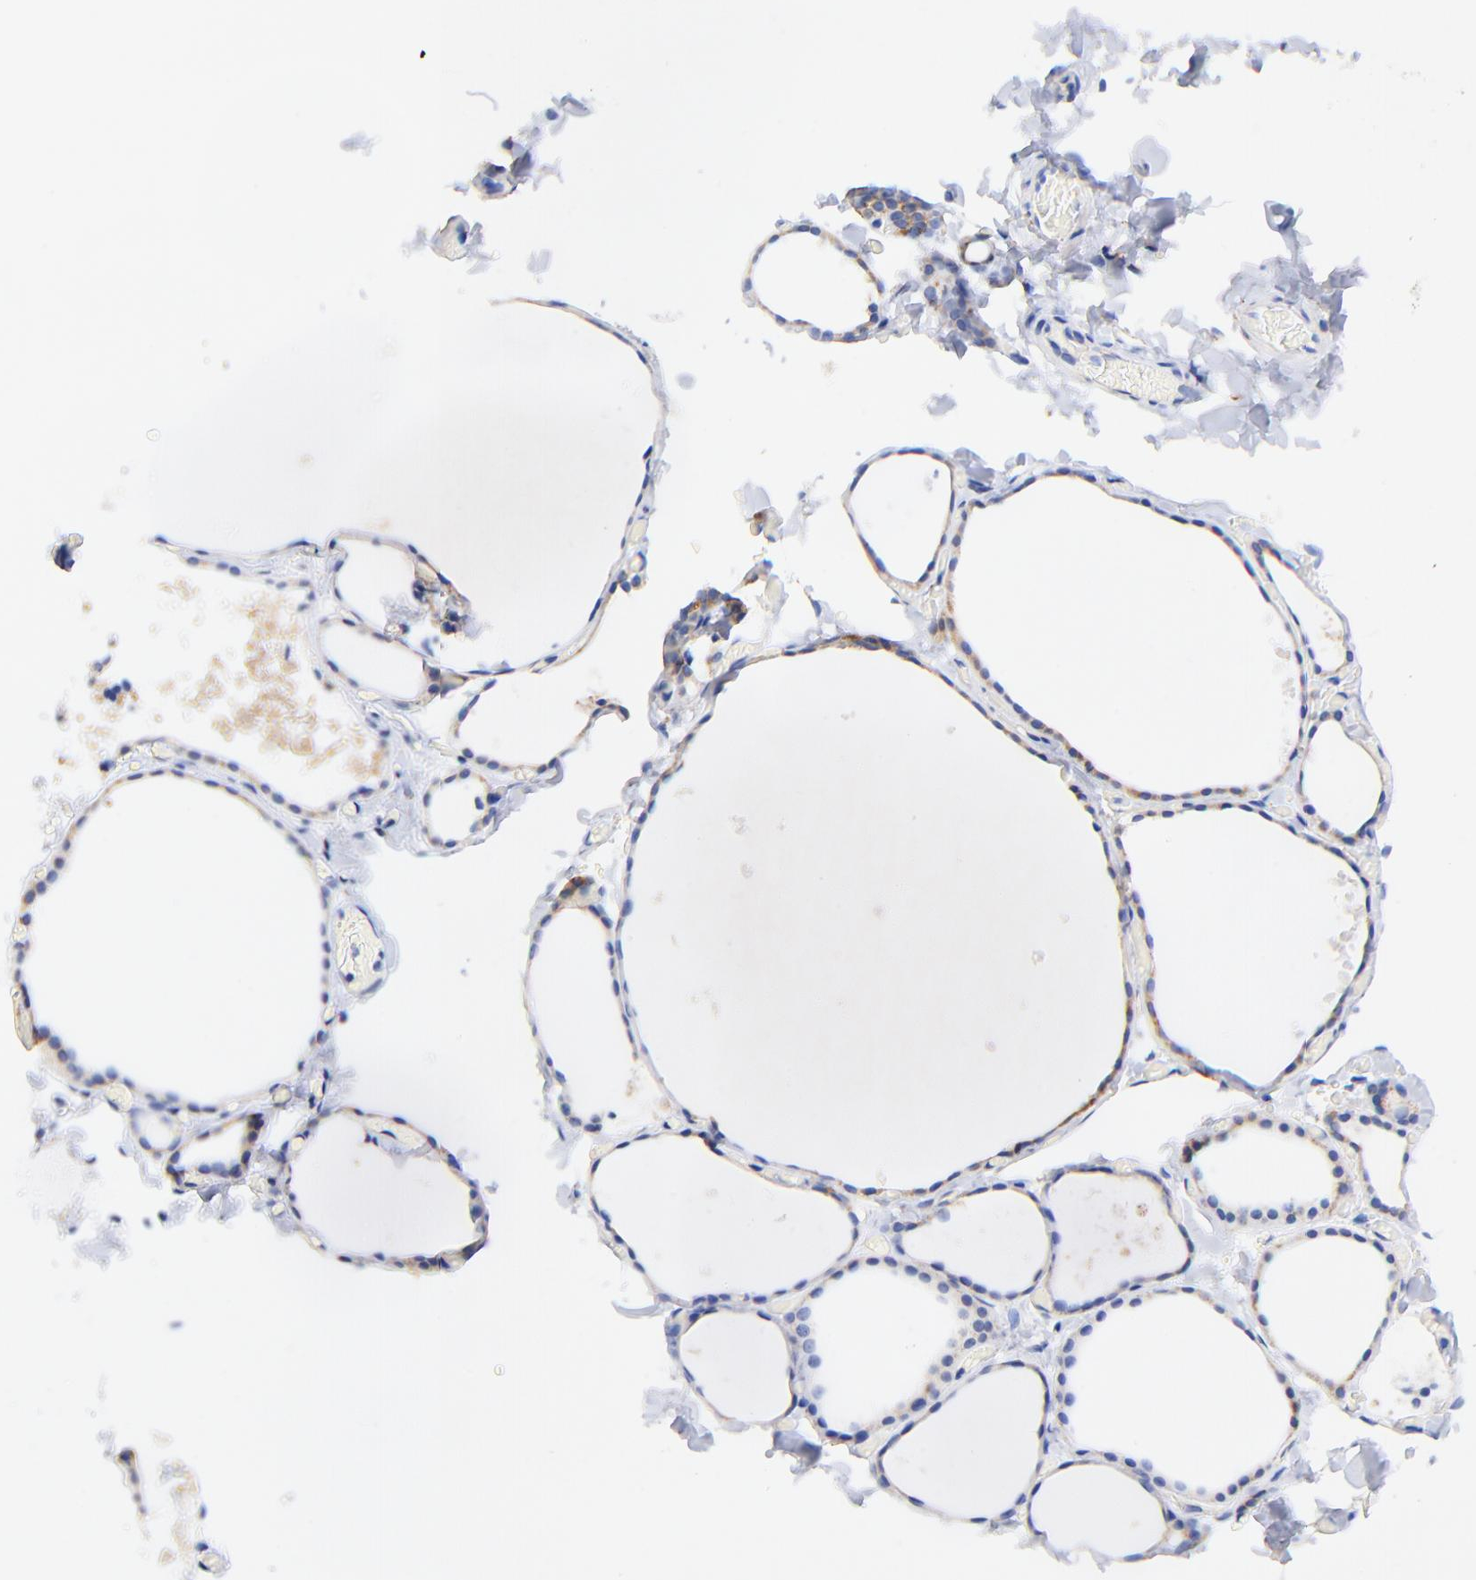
{"staining": {"intensity": "weak", "quantity": "<25%", "location": "cytoplasmic/membranous"}, "tissue": "thyroid gland", "cell_type": "Glandular cells", "image_type": "normal", "snomed": [{"axis": "morphology", "description": "Normal tissue, NOS"}, {"axis": "topography", "description": "Thyroid gland"}], "caption": "Thyroid gland was stained to show a protein in brown. There is no significant positivity in glandular cells. Brightfield microscopy of IHC stained with DAB (brown) and hematoxylin (blue), captured at high magnification.", "gene": "ATP5F1D", "patient": {"sex": "female", "age": 22}}